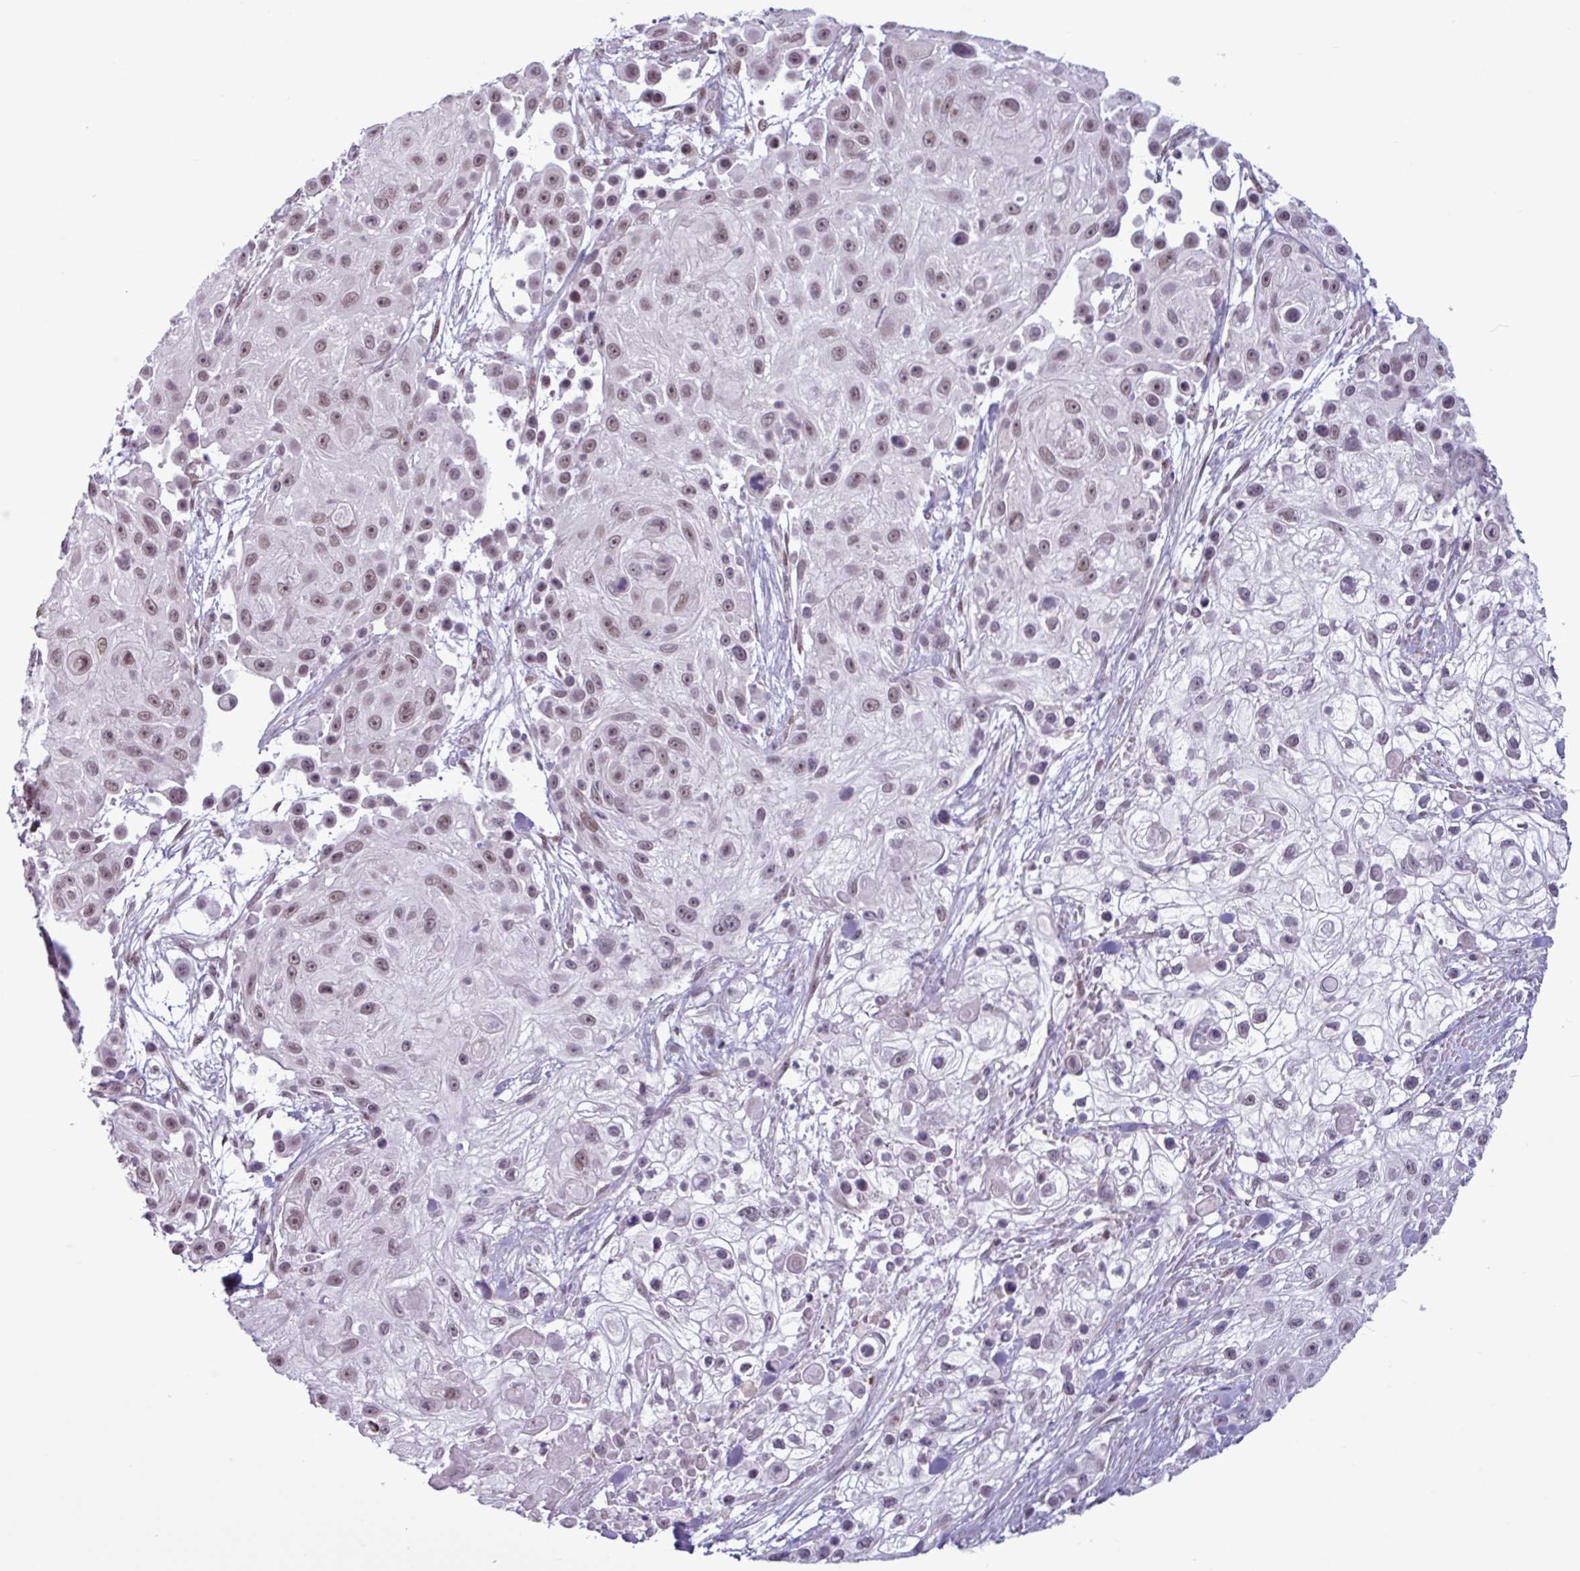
{"staining": {"intensity": "weak", "quantity": ">75%", "location": "nuclear"}, "tissue": "skin cancer", "cell_type": "Tumor cells", "image_type": "cancer", "snomed": [{"axis": "morphology", "description": "Squamous cell carcinoma, NOS"}, {"axis": "topography", "description": "Skin"}], "caption": "Immunohistochemistry (IHC) image of neoplastic tissue: skin squamous cell carcinoma stained using IHC demonstrates low levels of weak protein expression localized specifically in the nuclear of tumor cells, appearing as a nuclear brown color.", "gene": "NOTCH2", "patient": {"sex": "male", "age": 67}}